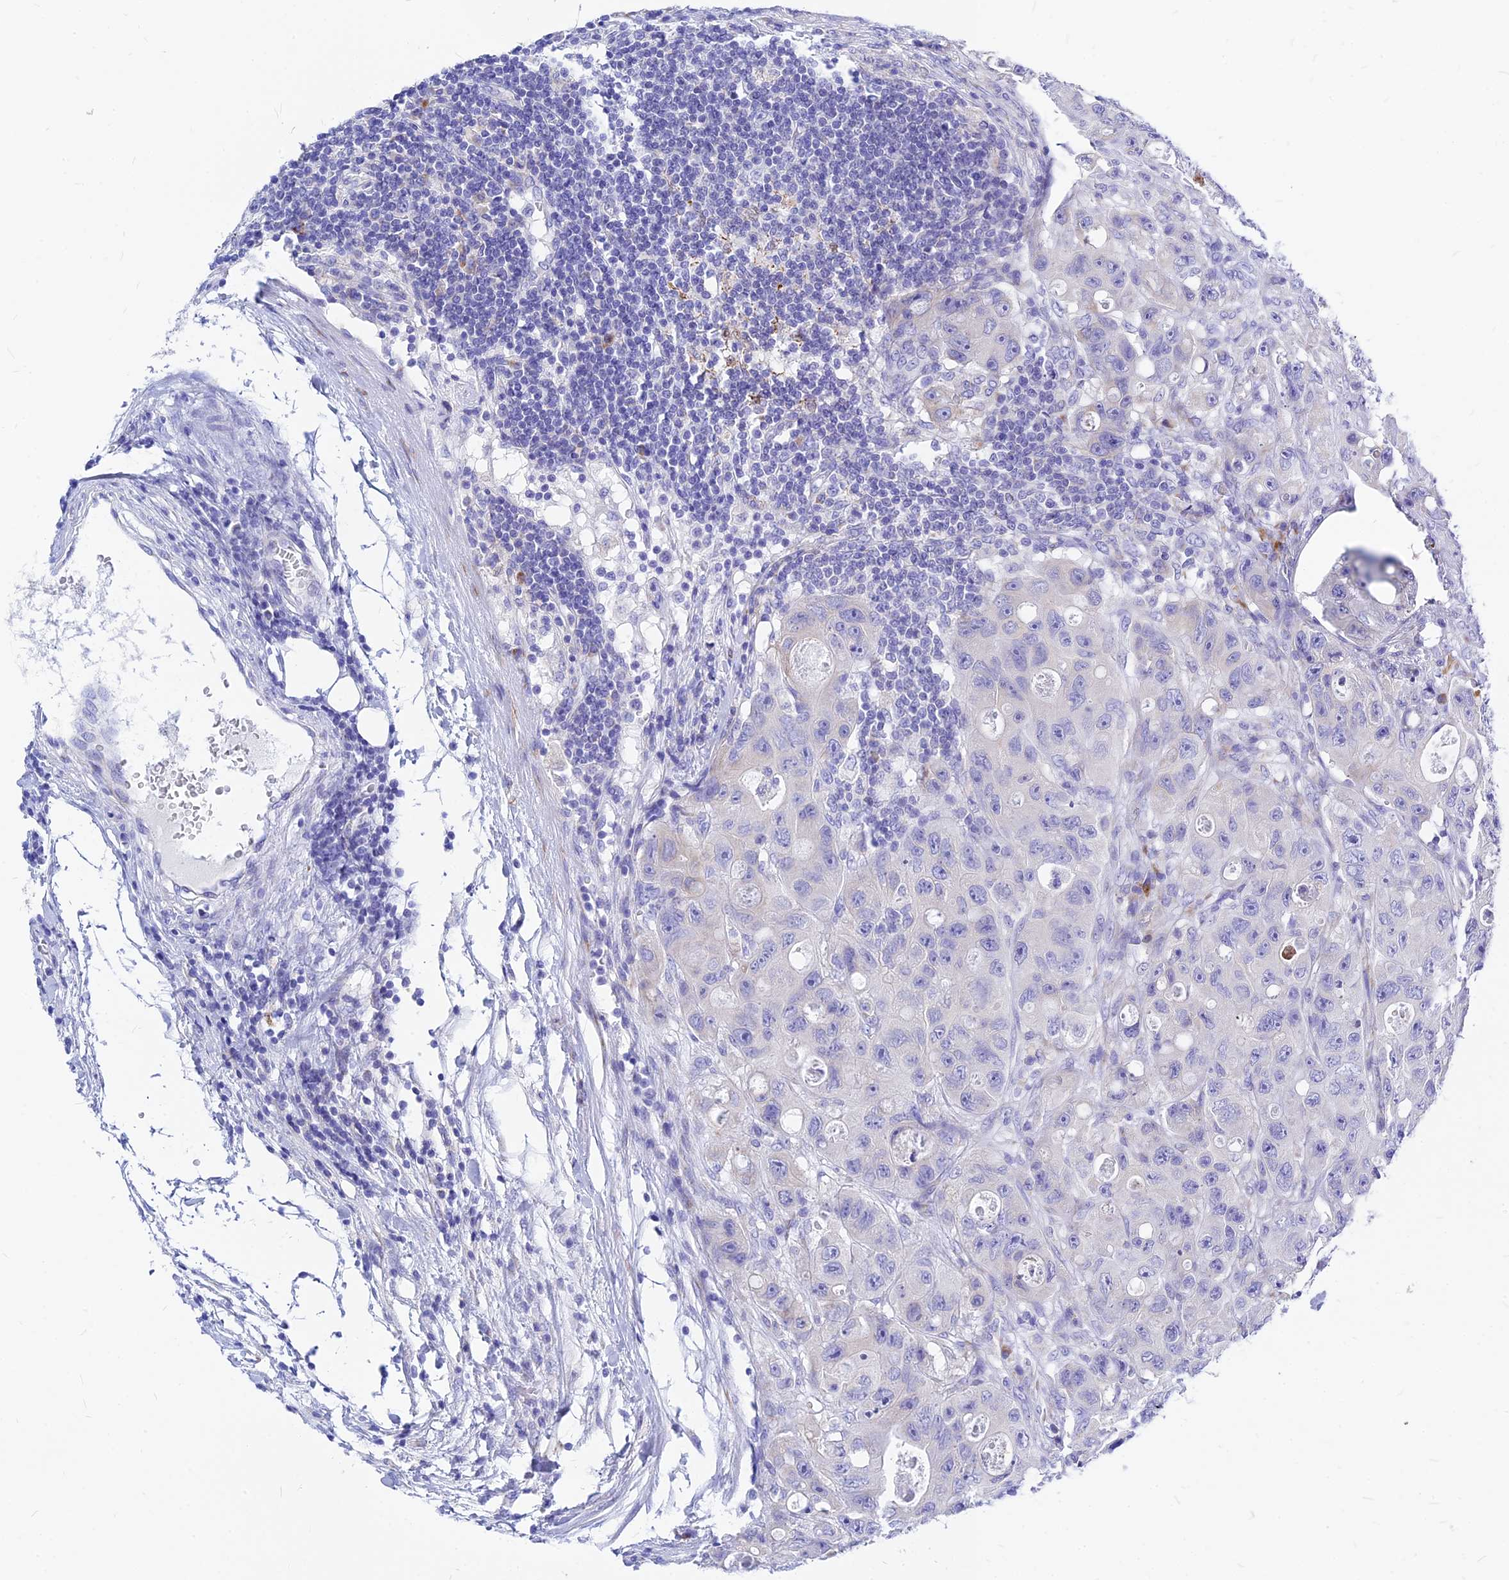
{"staining": {"intensity": "negative", "quantity": "none", "location": "none"}, "tissue": "colorectal cancer", "cell_type": "Tumor cells", "image_type": "cancer", "snomed": [{"axis": "morphology", "description": "Adenocarcinoma, NOS"}, {"axis": "topography", "description": "Colon"}], "caption": "Human colorectal cancer (adenocarcinoma) stained for a protein using immunohistochemistry exhibits no staining in tumor cells.", "gene": "CNOT6", "patient": {"sex": "female", "age": 46}}